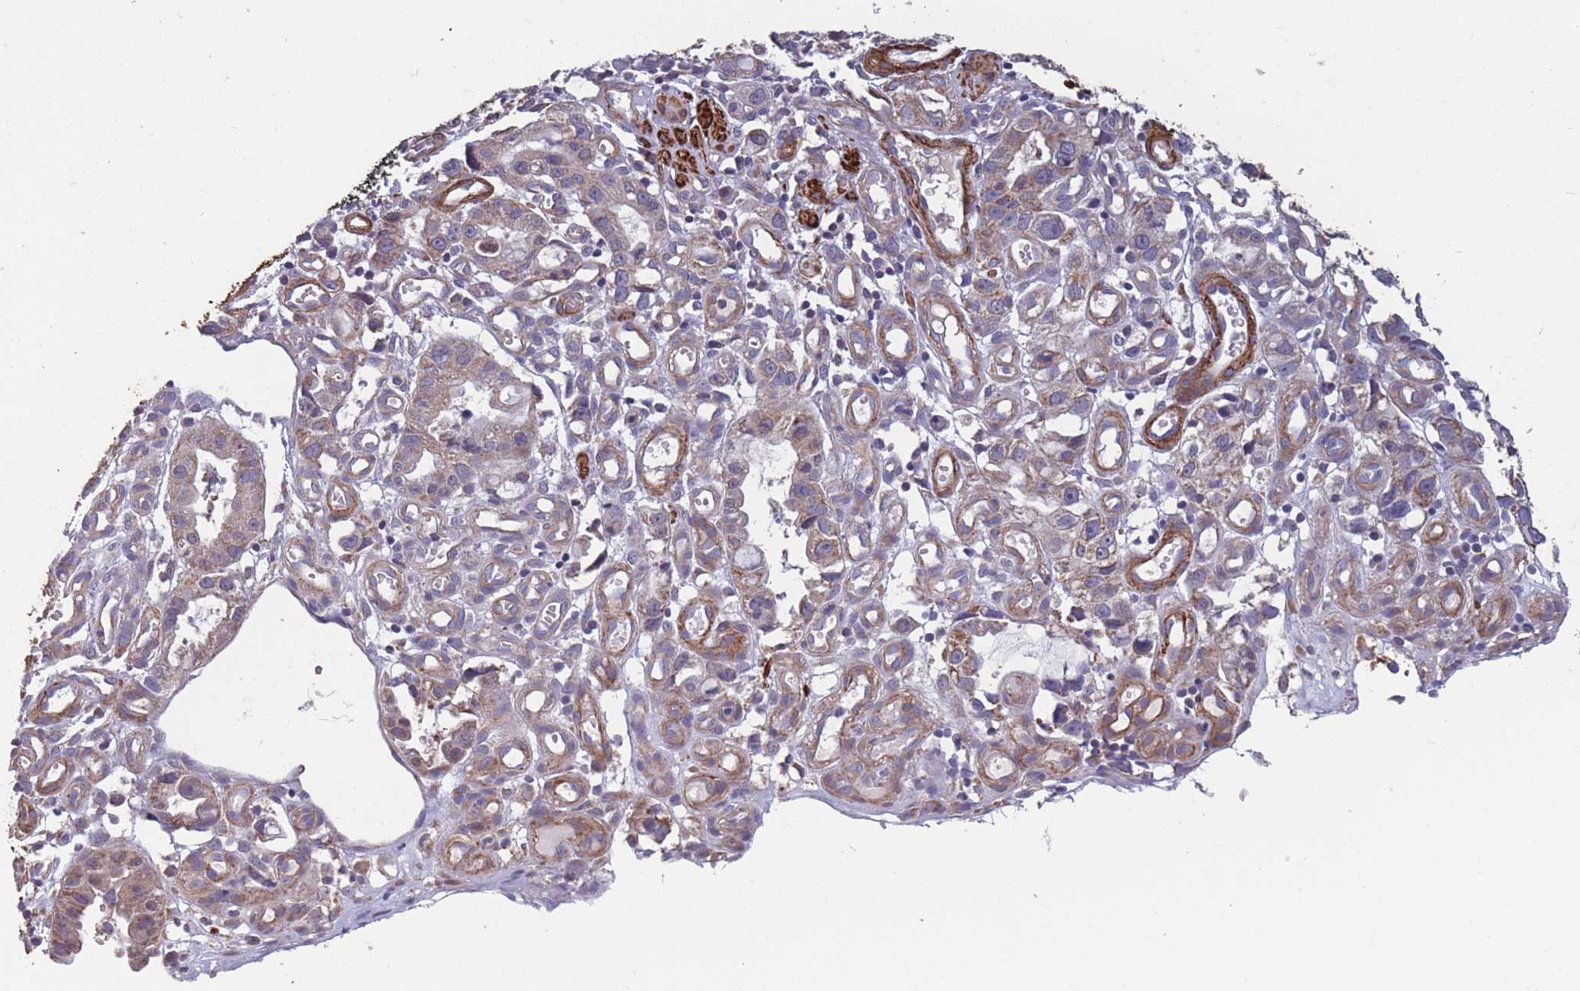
{"staining": {"intensity": "moderate", "quantity": ">75%", "location": "cytoplasmic/membranous"}, "tissue": "stomach cancer", "cell_type": "Tumor cells", "image_type": "cancer", "snomed": [{"axis": "morphology", "description": "Adenocarcinoma, NOS"}, {"axis": "topography", "description": "Stomach"}], "caption": "IHC micrograph of stomach adenocarcinoma stained for a protein (brown), which exhibits medium levels of moderate cytoplasmic/membranous expression in about >75% of tumor cells.", "gene": "TOMM40L", "patient": {"sex": "male", "age": 55}}